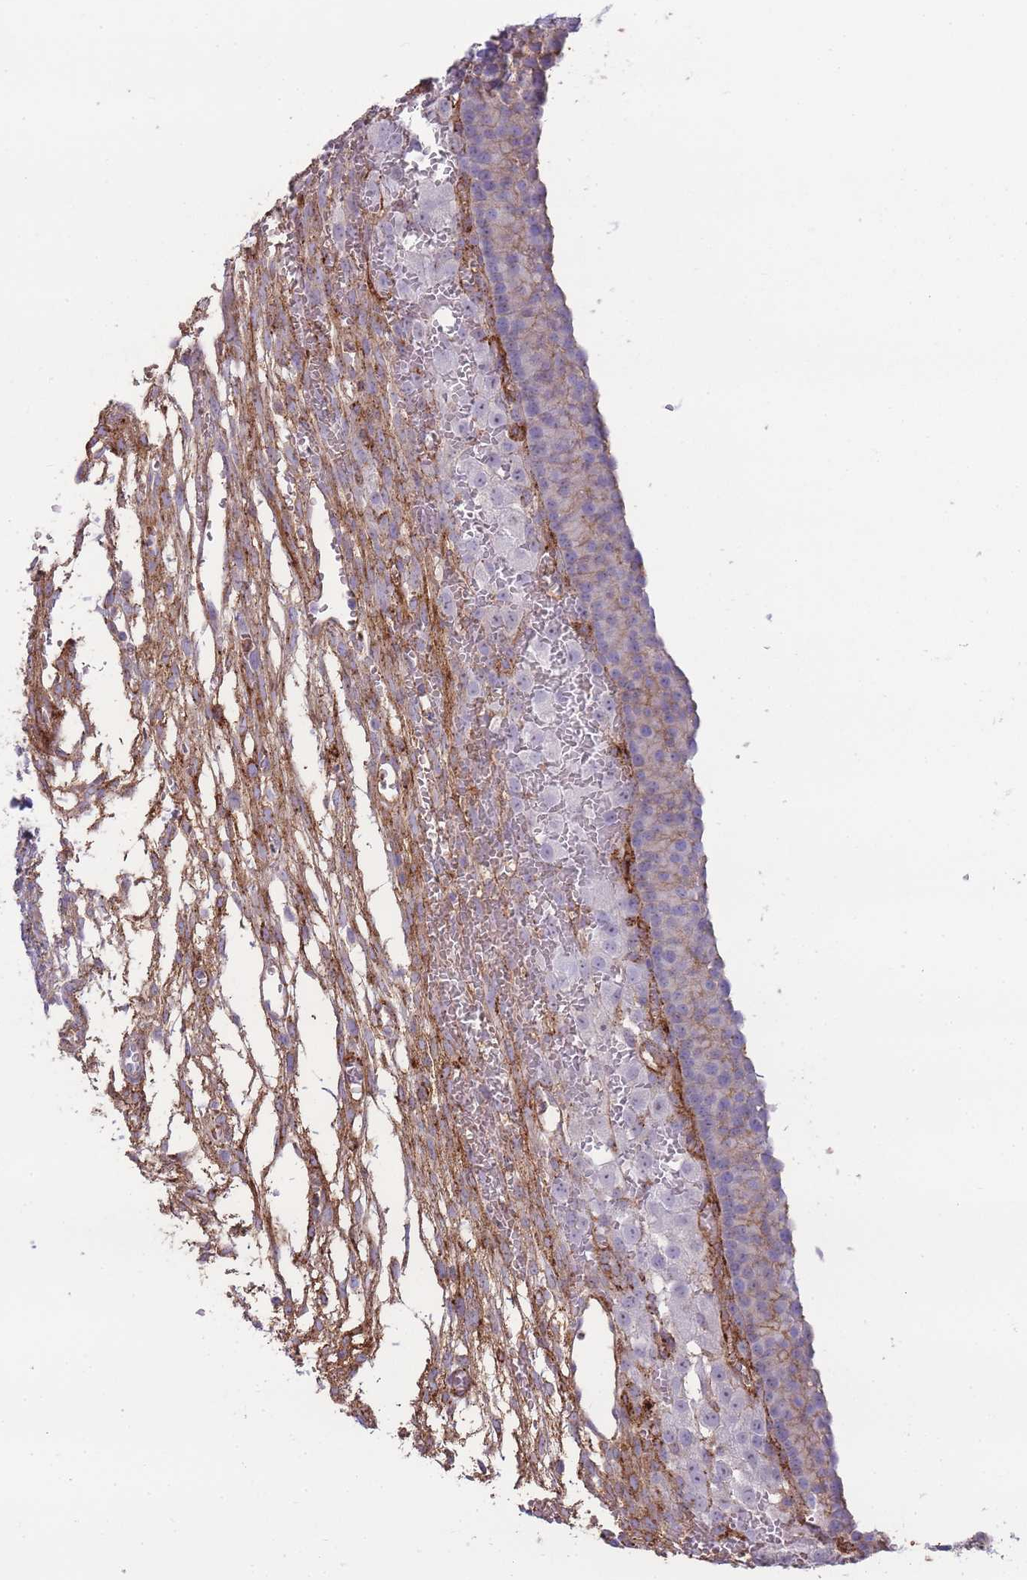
{"staining": {"intensity": "weak", "quantity": "25%-75%", "location": "cytoplasmic/membranous"}, "tissue": "ovary", "cell_type": "Follicle cells", "image_type": "normal", "snomed": [{"axis": "morphology", "description": "Normal tissue, NOS"}, {"axis": "topography", "description": "Ovary"}], "caption": "High-magnification brightfield microscopy of normal ovary stained with DAB (3,3'-diaminobenzidine) (brown) and counterstained with hematoxylin (blue). follicle cells exhibit weak cytoplasmic/membranous positivity is identified in about25%-75% of cells.", "gene": "UTP14A", "patient": {"sex": "female", "age": 39}}